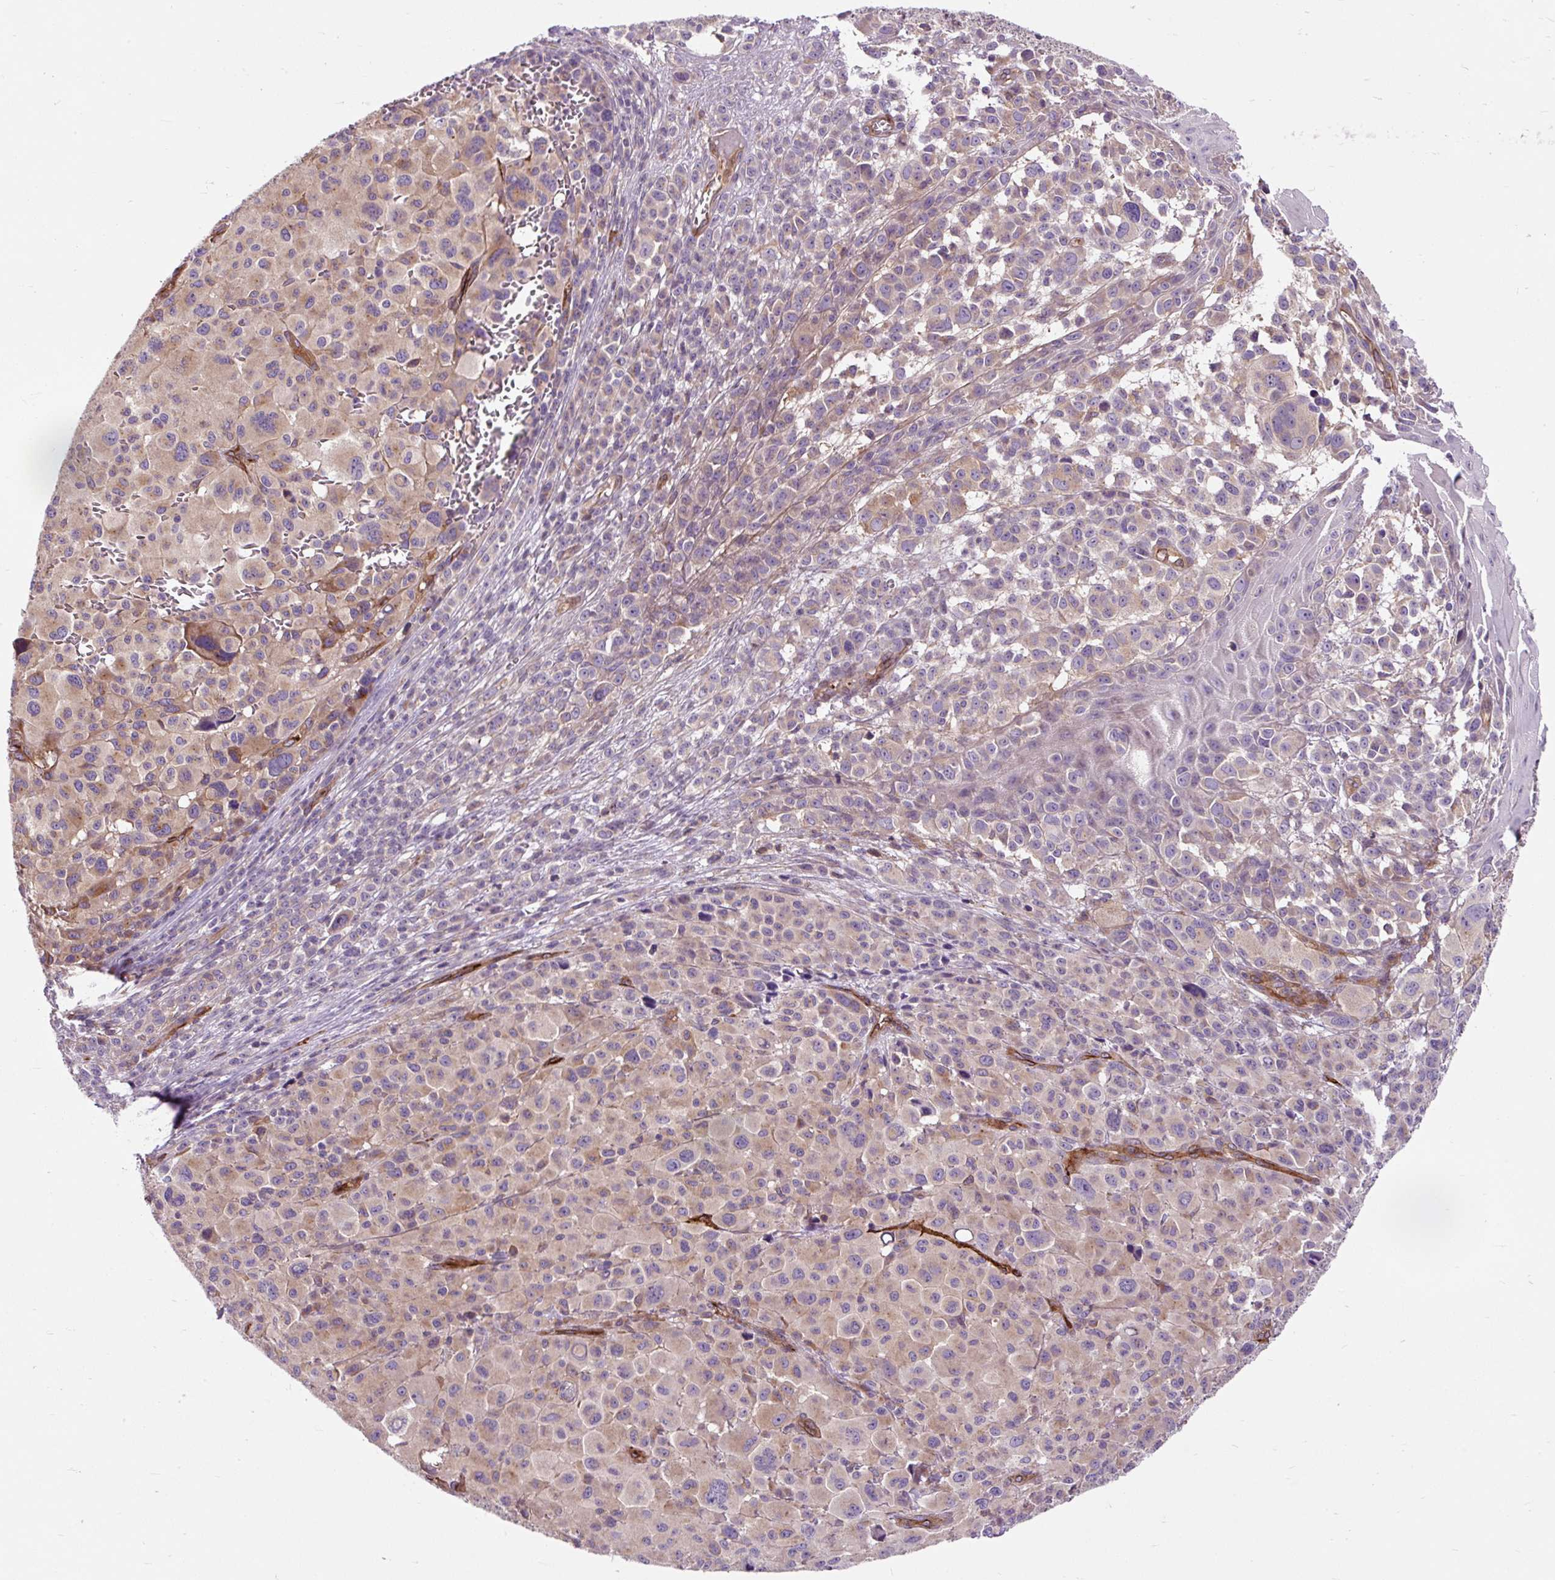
{"staining": {"intensity": "moderate", "quantity": "<25%", "location": "cytoplasmic/membranous"}, "tissue": "melanoma", "cell_type": "Tumor cells", "image_type": "cancer", "snomed": [{"axis": "morphology", "description": "Malignant melanoma, NOS"}, {"axis": "topography", "description": "Skin"}], "caption": "Immunohistochemistry (IHC) (DAB) staining of human malignant melanoma demonstrates moderate cytoplasmic/membranous protein expression in approximately <25% of tumor cells. (DAB = brown stain, brightfield microscopy at high magnification).", "gene": "PCDHGB3", "patient": {"sex": "female", "age": 74}}